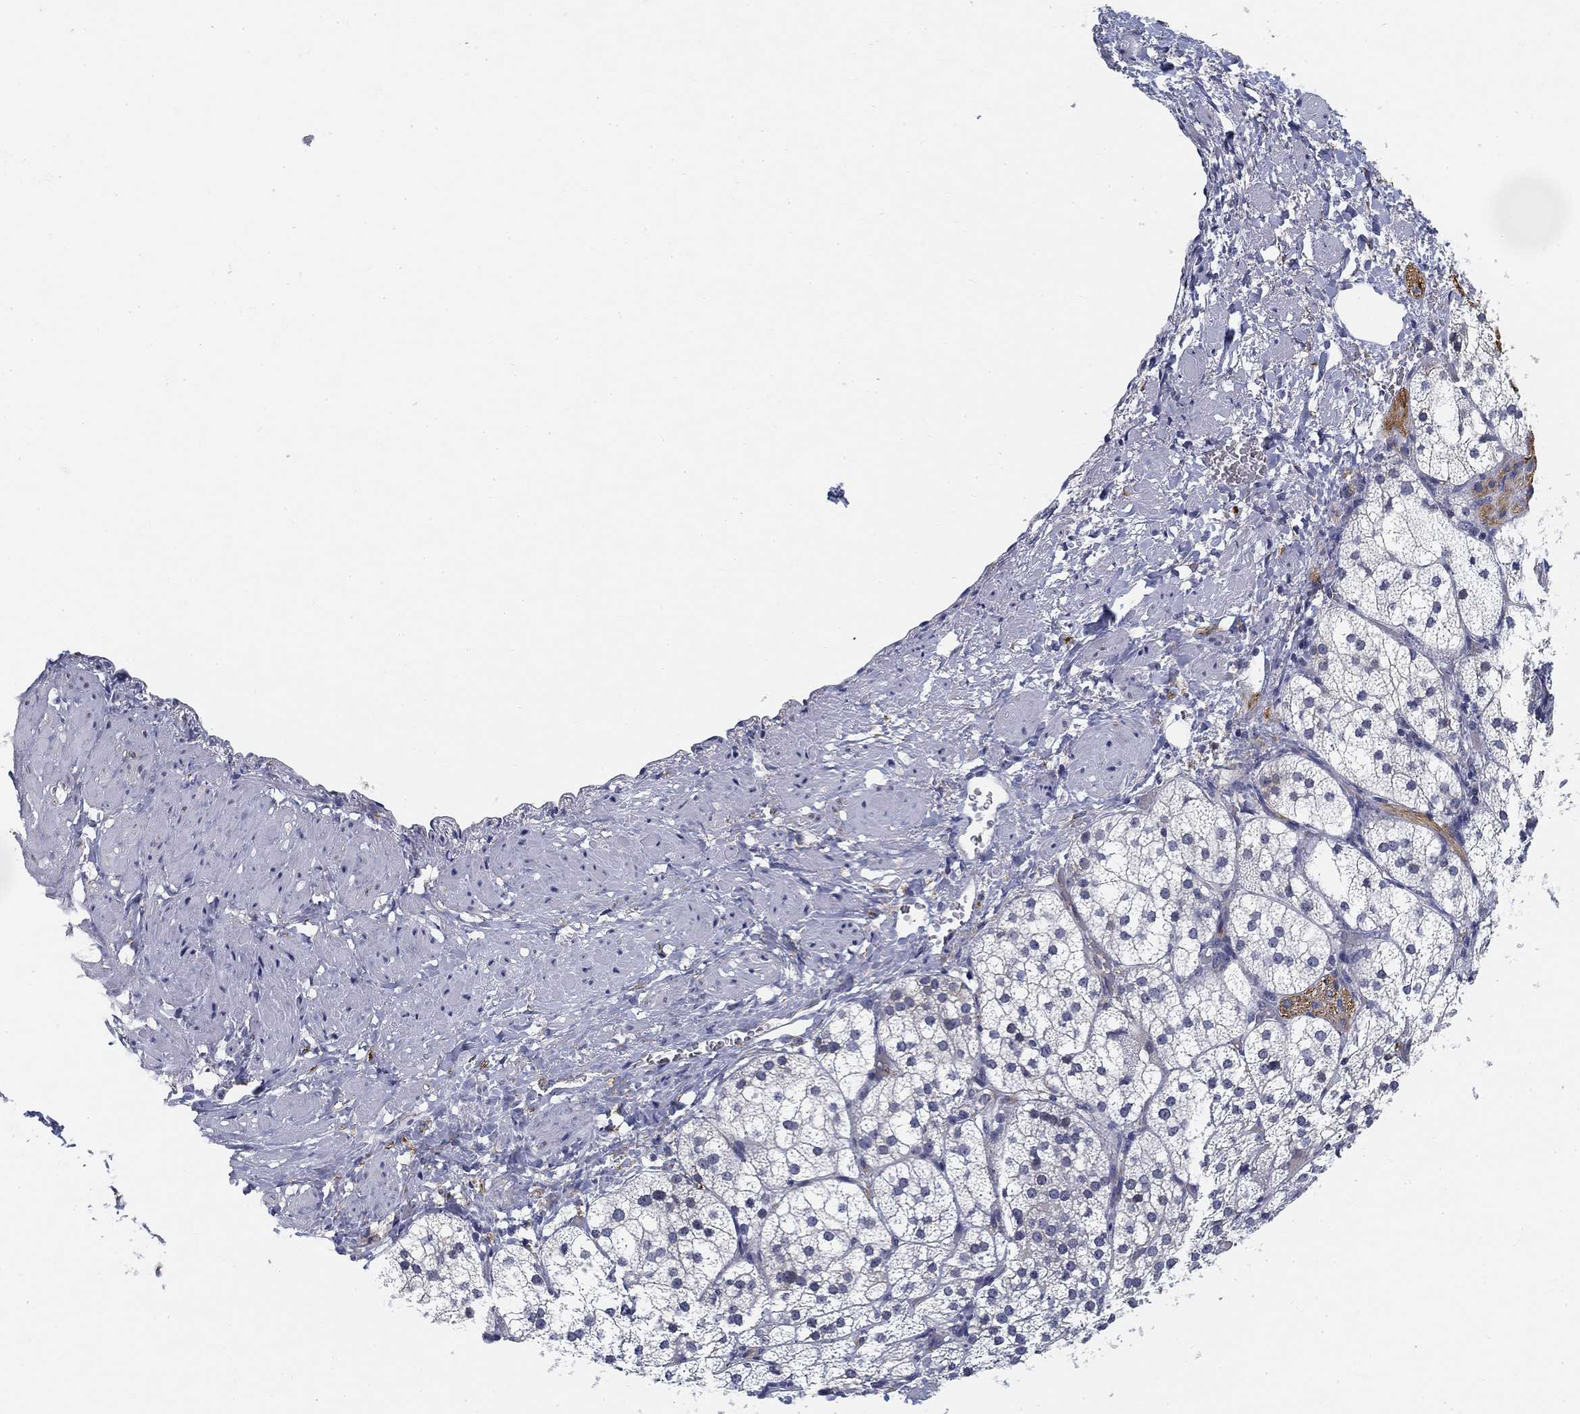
{"staining": {"intensity": "moderate", "quantity": "<25%", "location": "cytoplasmic/membranous"}, "tissue": "adrenal gland", "cell_type": "Glandular cells", "image_type": "normal", "snomed": [{"axis": "morphology", "description": "Normal tissue, NOS"}, {"axis": "topography", "description": "Adrenal gland"}], "caption": "This micrograph shows IHC staining of benign human adrenal gland, with low moderate cytoplasmic/membranous staining in approximately <25% of glandular cells.", "gene": "SLC2A5", "patient": {"sex": "female", "age": 60}}